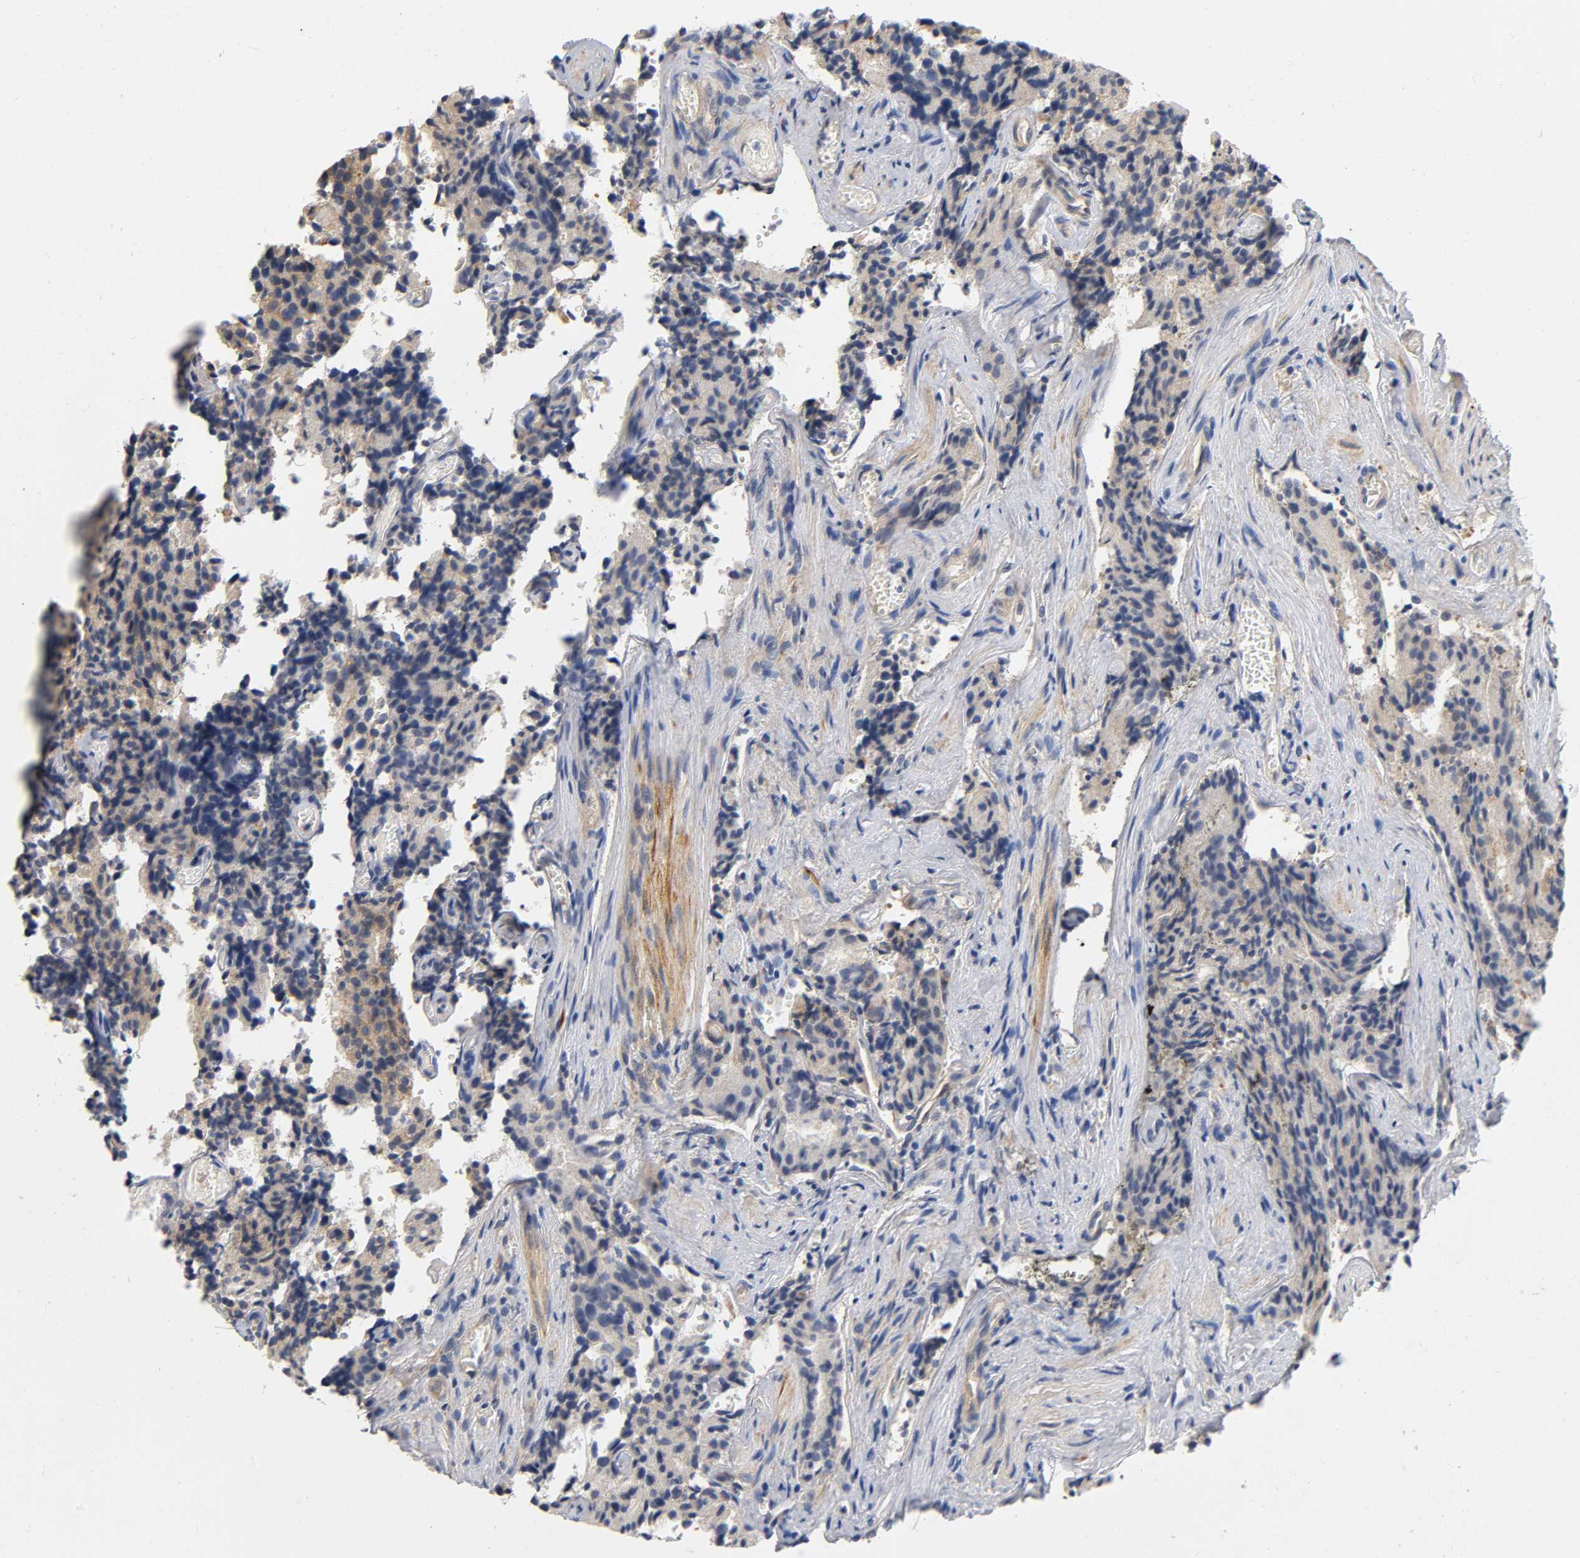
{"staining": {"intensity": "moderate", "quantity": "25%-75%", "location": "cytoplasmic/membranous"}, "tissue": "prostate cancer", "cell_type": "Tumor cells", "image_type": "cancer", "snomed": [{"axis": "morphology", "description": "Adenocarcinoma, High grade"}, {"axis": "topography", "description": "Prostate"}], "caption": "Human prostate cancer stained with a brown dye reveals moderate cytoplasmic/membranous positive expression in about 25%-75% of tumor cells.", "gene": "TNC", "patient": {"sex": "male", "age": 58}}